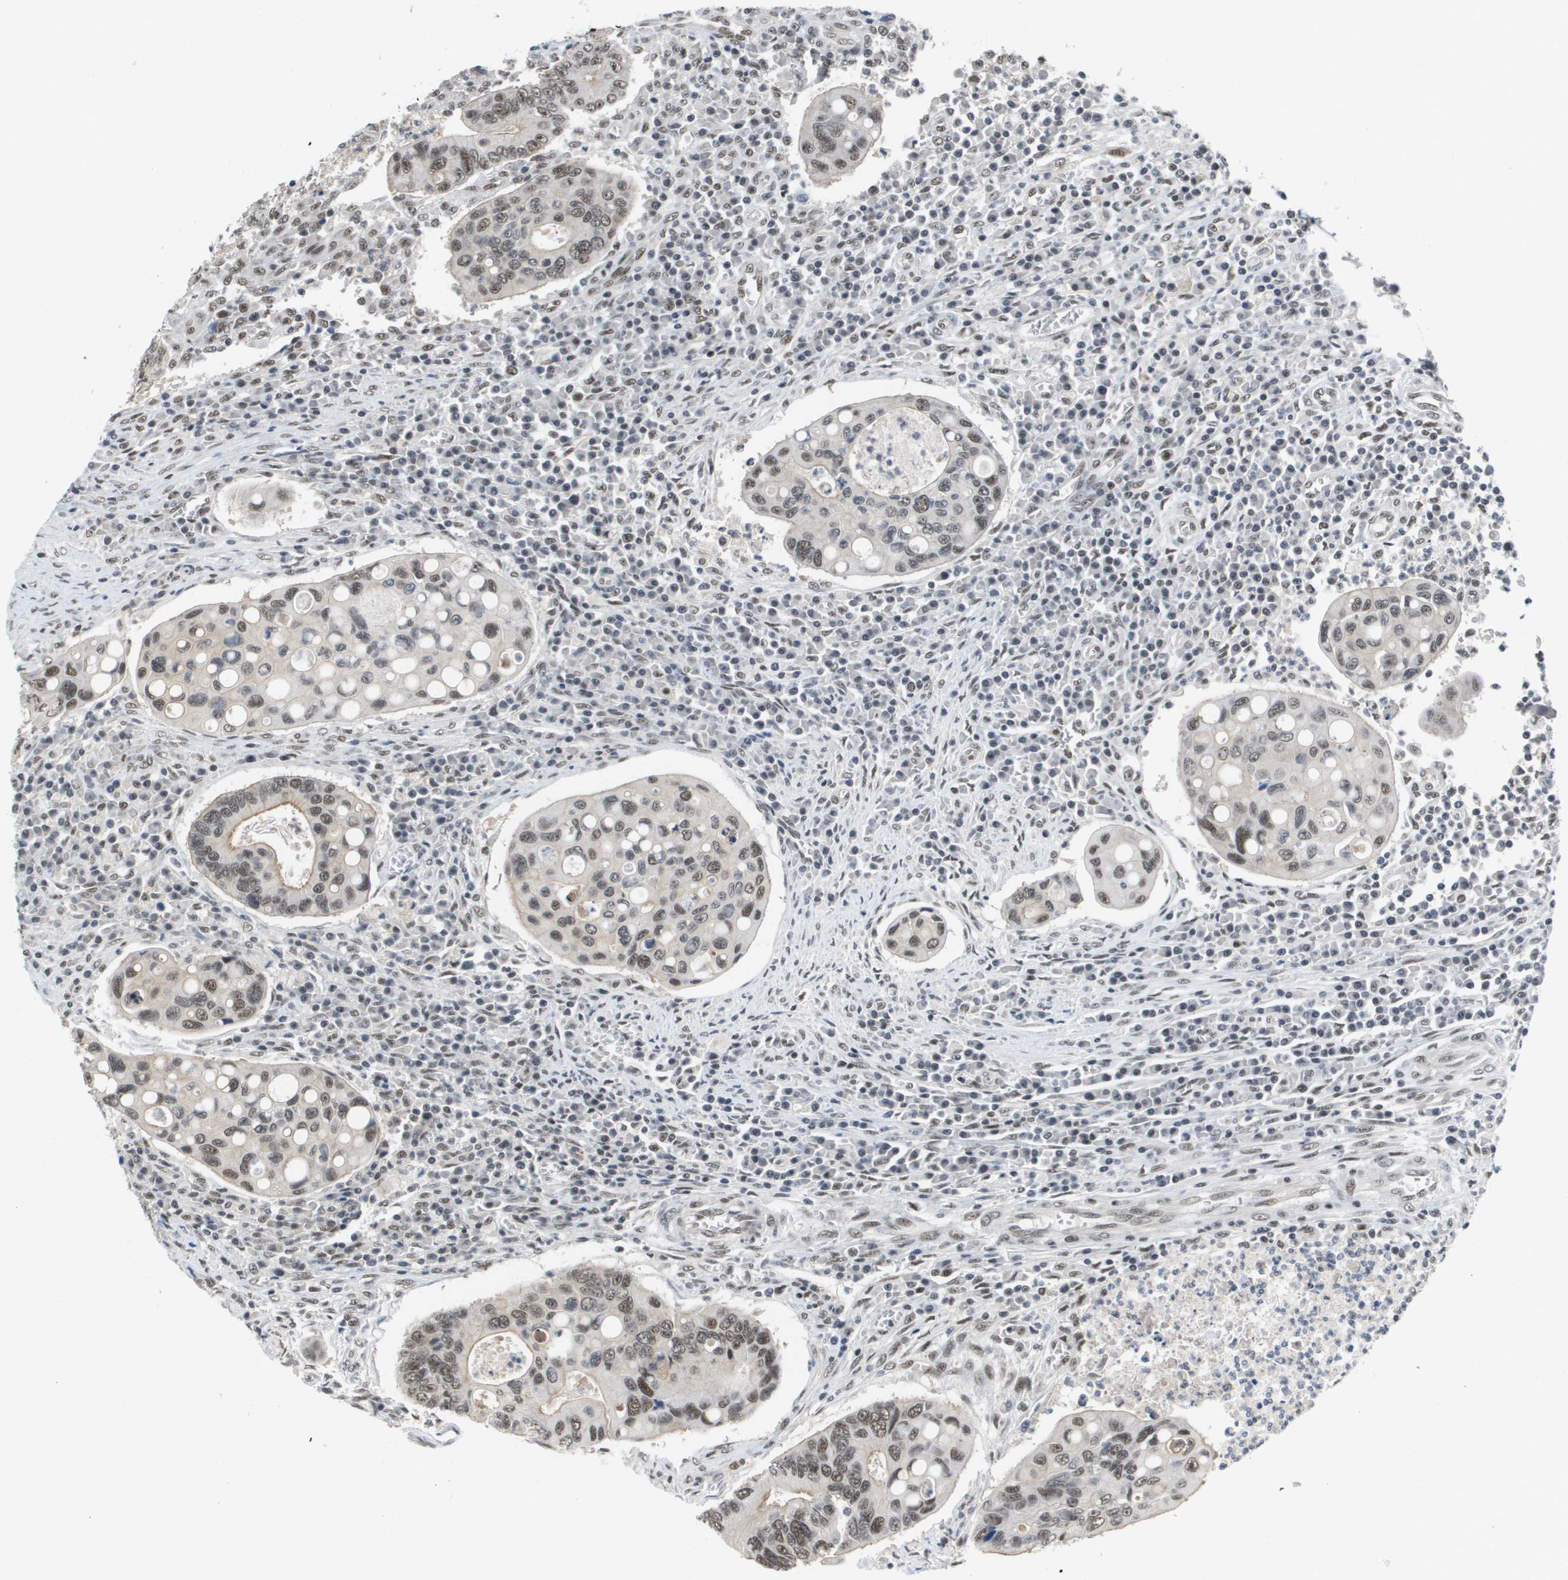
{"staining": {"intensity": "moderate", "quantity": ">75%", "location": "nuclear"}, "tissue": "colorectal cancer", "cell_type": "Tumor cells", "image_type": "cancer", "snomed": [{"axis": "morphology", "description": "Inflammation, NOS"}, {"axis": "morphology", "description": "Adenocarcinoma, NOS"}, {"axis": "topography", "description": "Colon"}], "caption": "Human adenocarcinoma (colorectal) stained for a protein (brown) reveals moderate nuclear positive staining in approximately >75% of tumor cells.", "gene": "ISY1", "patient": {"sex": "male", "age": 72}}